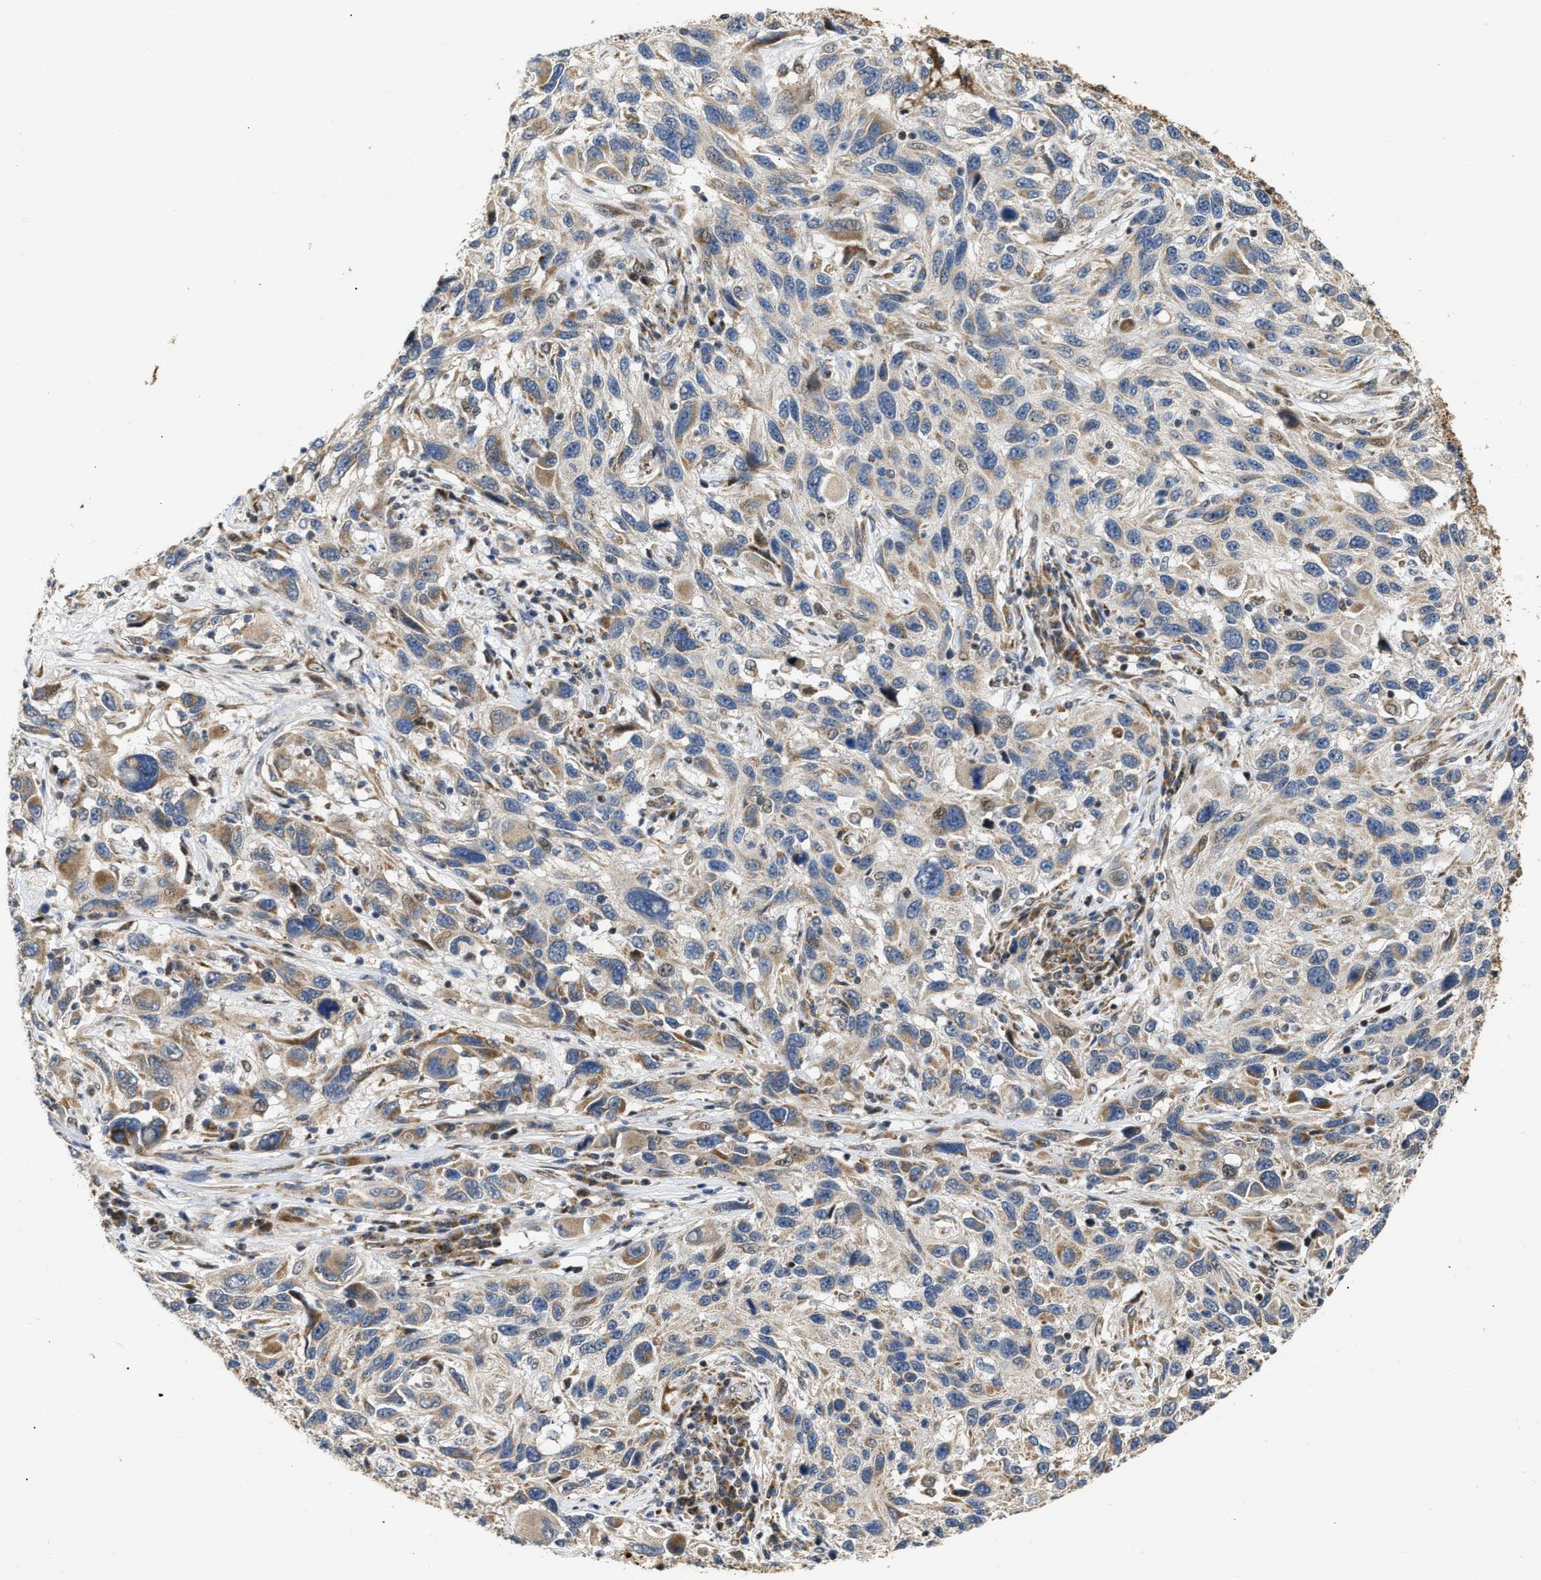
{"staining": {"intensity": "weak", "quantity": "25%-75%", "location": "cytoplasmic/membranous"}, "tissue": "melanoma", "cell_type": "Tumor cells", "image_type": "cancer", "snomed": [{"axis": "morphology", "description": "Malignant melanoma, NOS"}, {"axis": "topography", "description": "Skin"}], "caption": "Melanoma stained with DAB immunohistochemistry demonstrates low levels of weak cytoplasmic/membranous positivity in approximately 25%-75% of tumor cells.", "gene": "DEPTOR", "patient": {"sex": "male", "age": 53}}